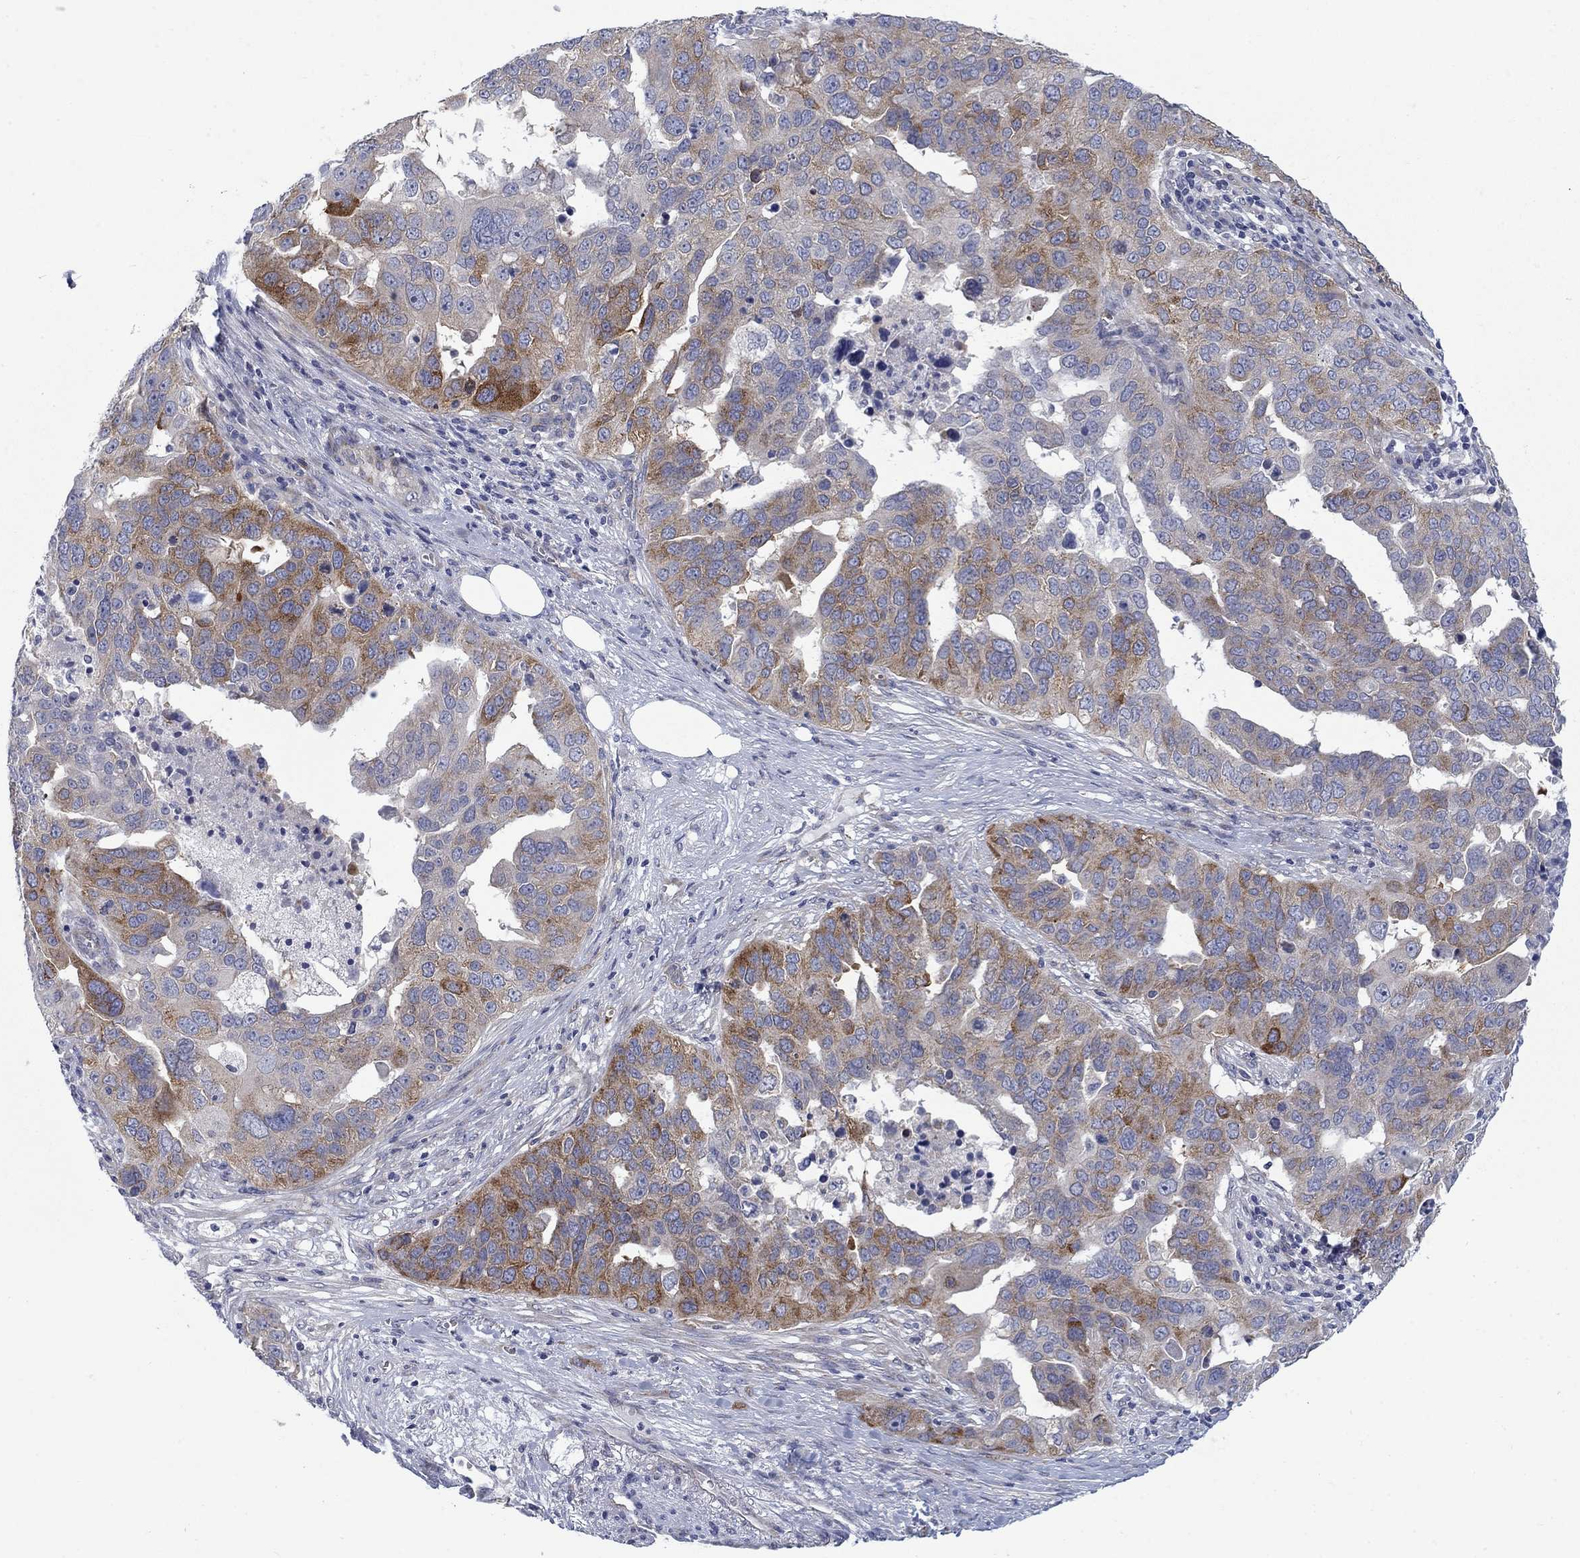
{"staining": {"intensity": "strong", "quantity": "<25%", "location": "cytoplasmic/membranous"}, "tissue": "ovarian cancer", "cell_type": "Tumor cells", "image_type": "cancer", "snomed": [{"axis": "morphology", "description": "Carcinoma, endometroid"}, {"axis": "topography", "description": "Soft tissue"}, {"axis": "topography", "description": "Ovary"}], "caption": "This image shows ovarian endometroid carcinoma stained with immunohistochemistry (IHC) to label a protein in brown. The cytoplasmic/membranous of tumor cells show strong positivity for the protein. Nuclei are counter-stained blue.", "gene": "FXR1", "patient": {"sex": "female", "age": 52}}